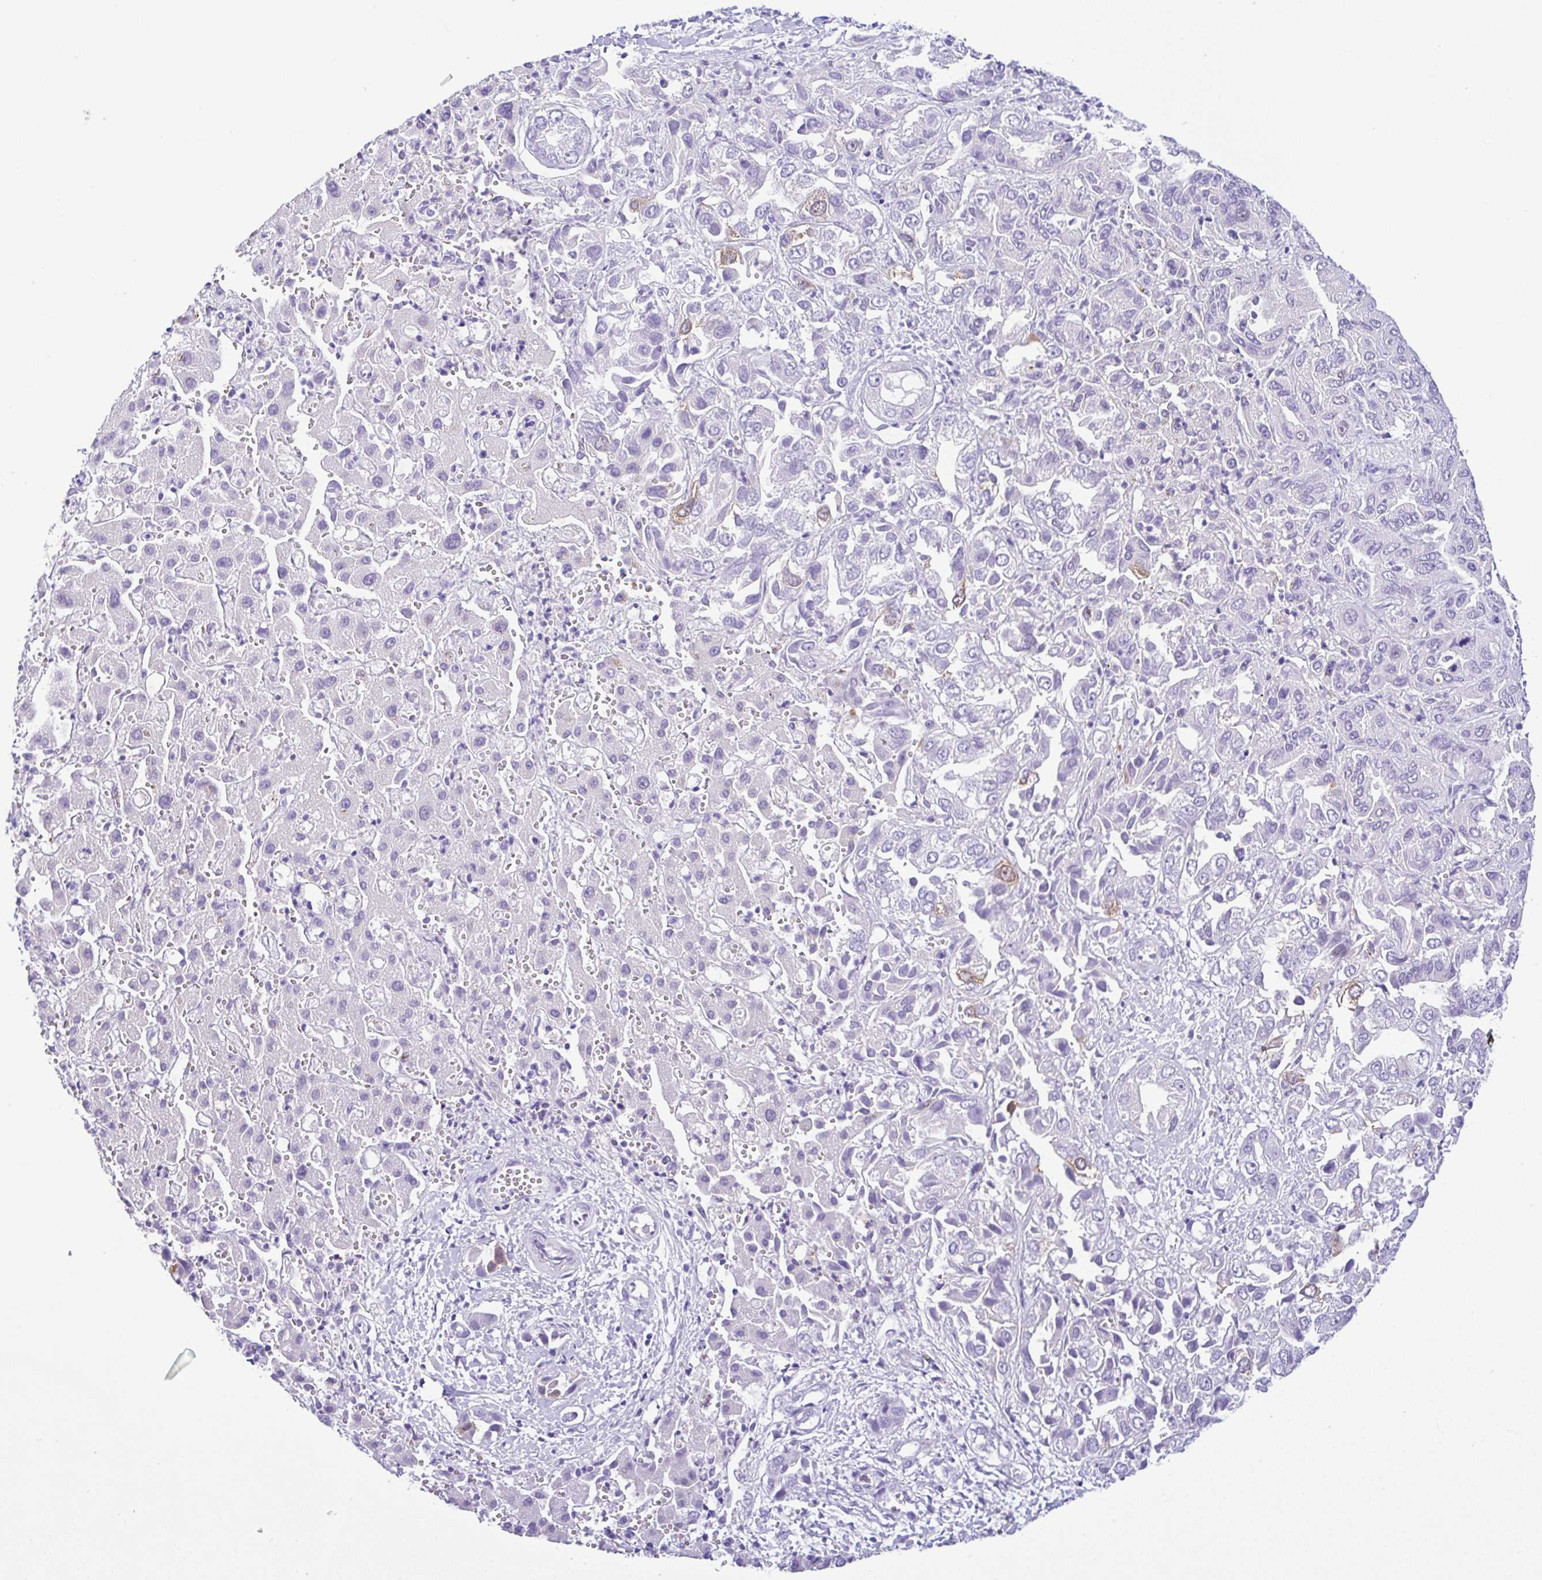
{"staining": {"intensity": "negative", "quantity": "none", "location": "none"}, "tissue": "liver cancer", "cell_type": "Tumor cells", "image_type": "cancer", "snomed": [{"axis": "morphology", "description": "Cholangiocarcinoma"}, {"axis": "topography", "description": "Liver"}], "caption": "High magnification brightfield microscopy of liver cancer (cholangiocarcinoma) stained with DAB (3,3'-diaminobenzidine) (brown) and counterstained with hematoxylin (blue): tumor cells show no significant staining. The staining was performed using DAB to visualize the protein expression in brown, while the nuclei were stained in blue with hematoxylin (Magnification: 20x).", "gene": "RRM2", "patient": {"sex": "female", "age": 52}}